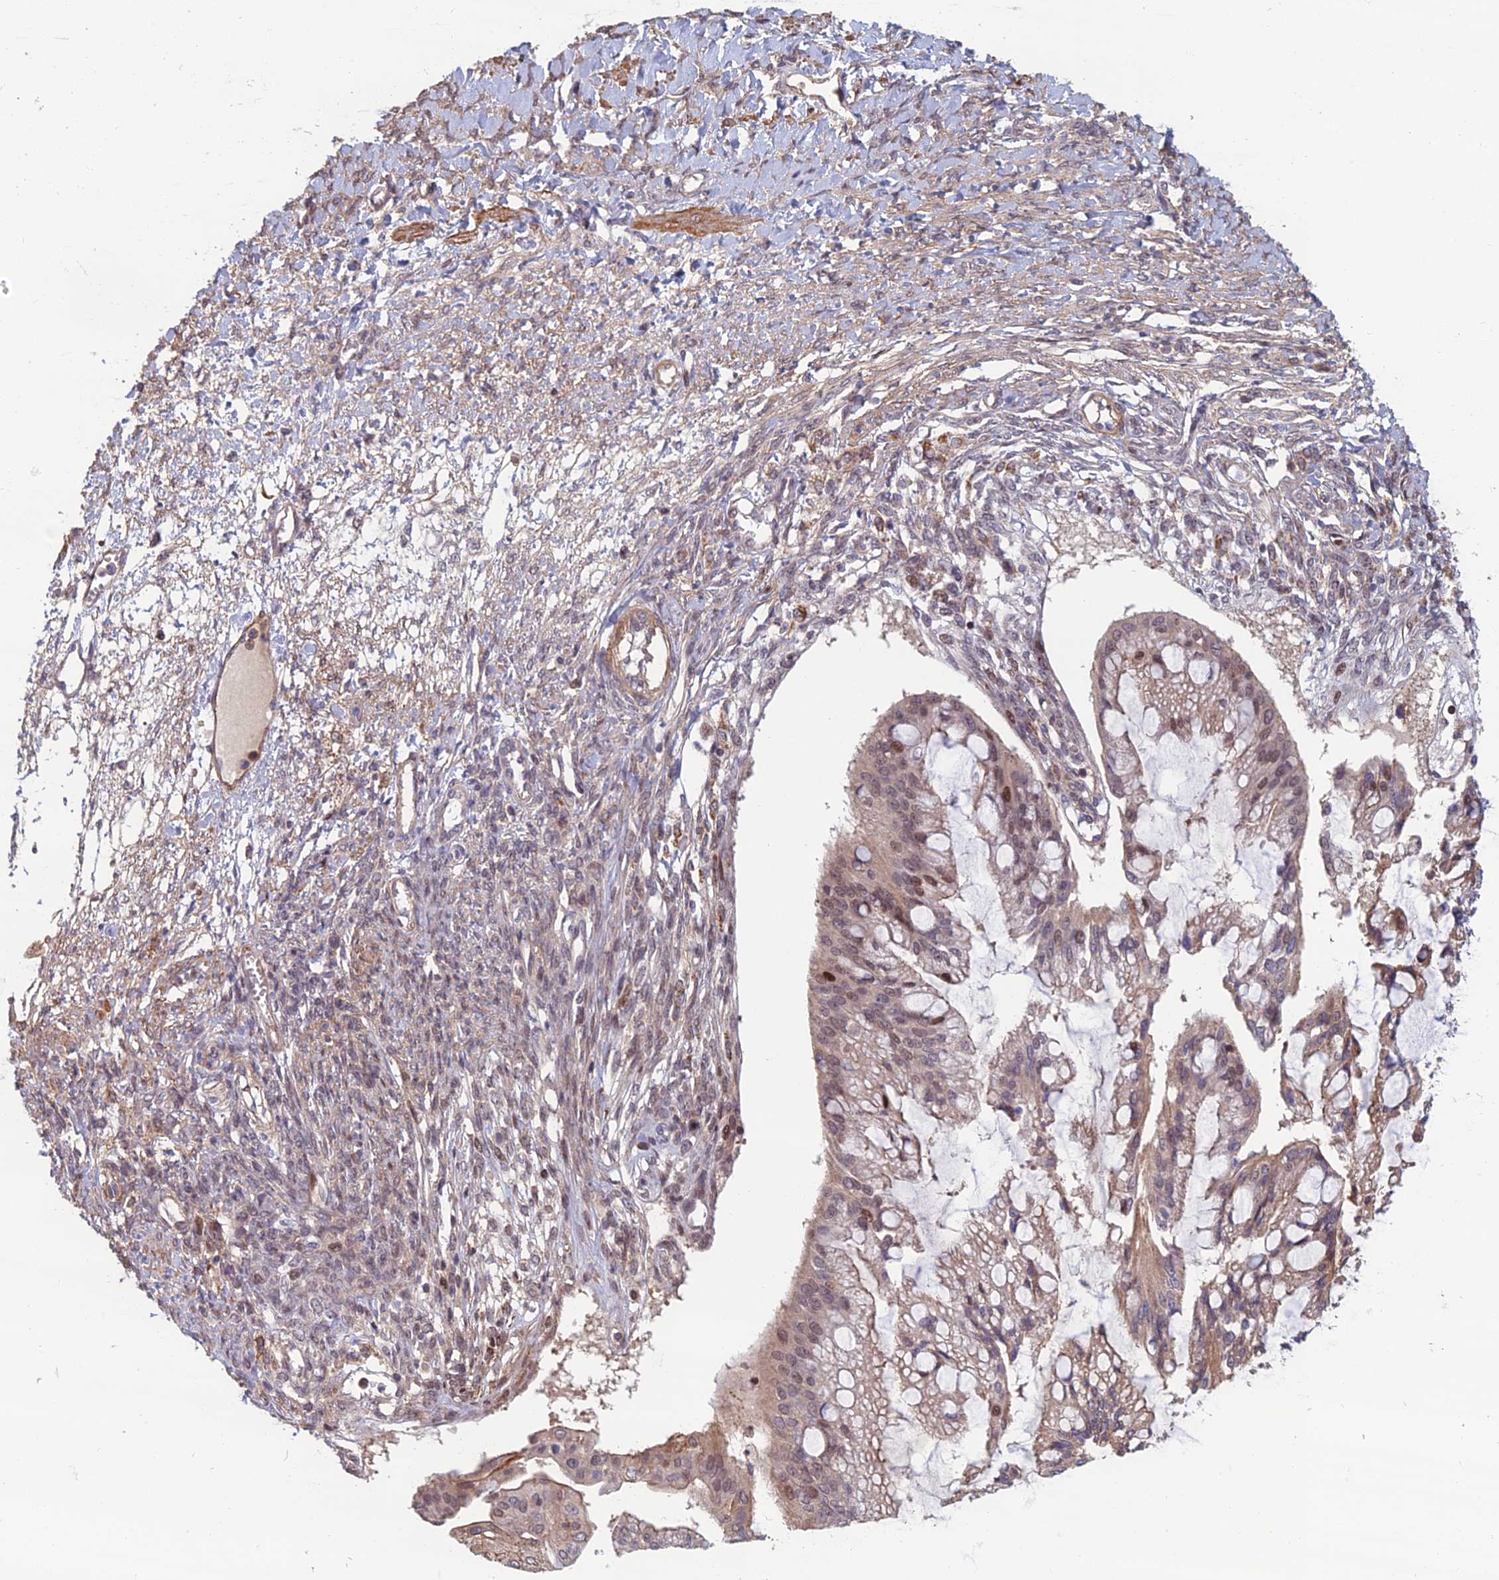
{"staining": {"intensity": "weak", "quantity": "<25%", "location": "nuclear"}, "tissue": "ovarian cancer", "cell_type": "Tumor cells", "image_type": "cancer", "snomed": [{"axis": "morphology", "description": "Cystadenocarcinoma, mucinous, NOS"}, {"axis": "topography", "description": "Ovary"}], "caption": "A histopathology image of ovarian cancer stained for a protein displays no brown staining in tumor cells.", "gene": "CCDC183", "patient": {"sex": "female", "age": 73}}